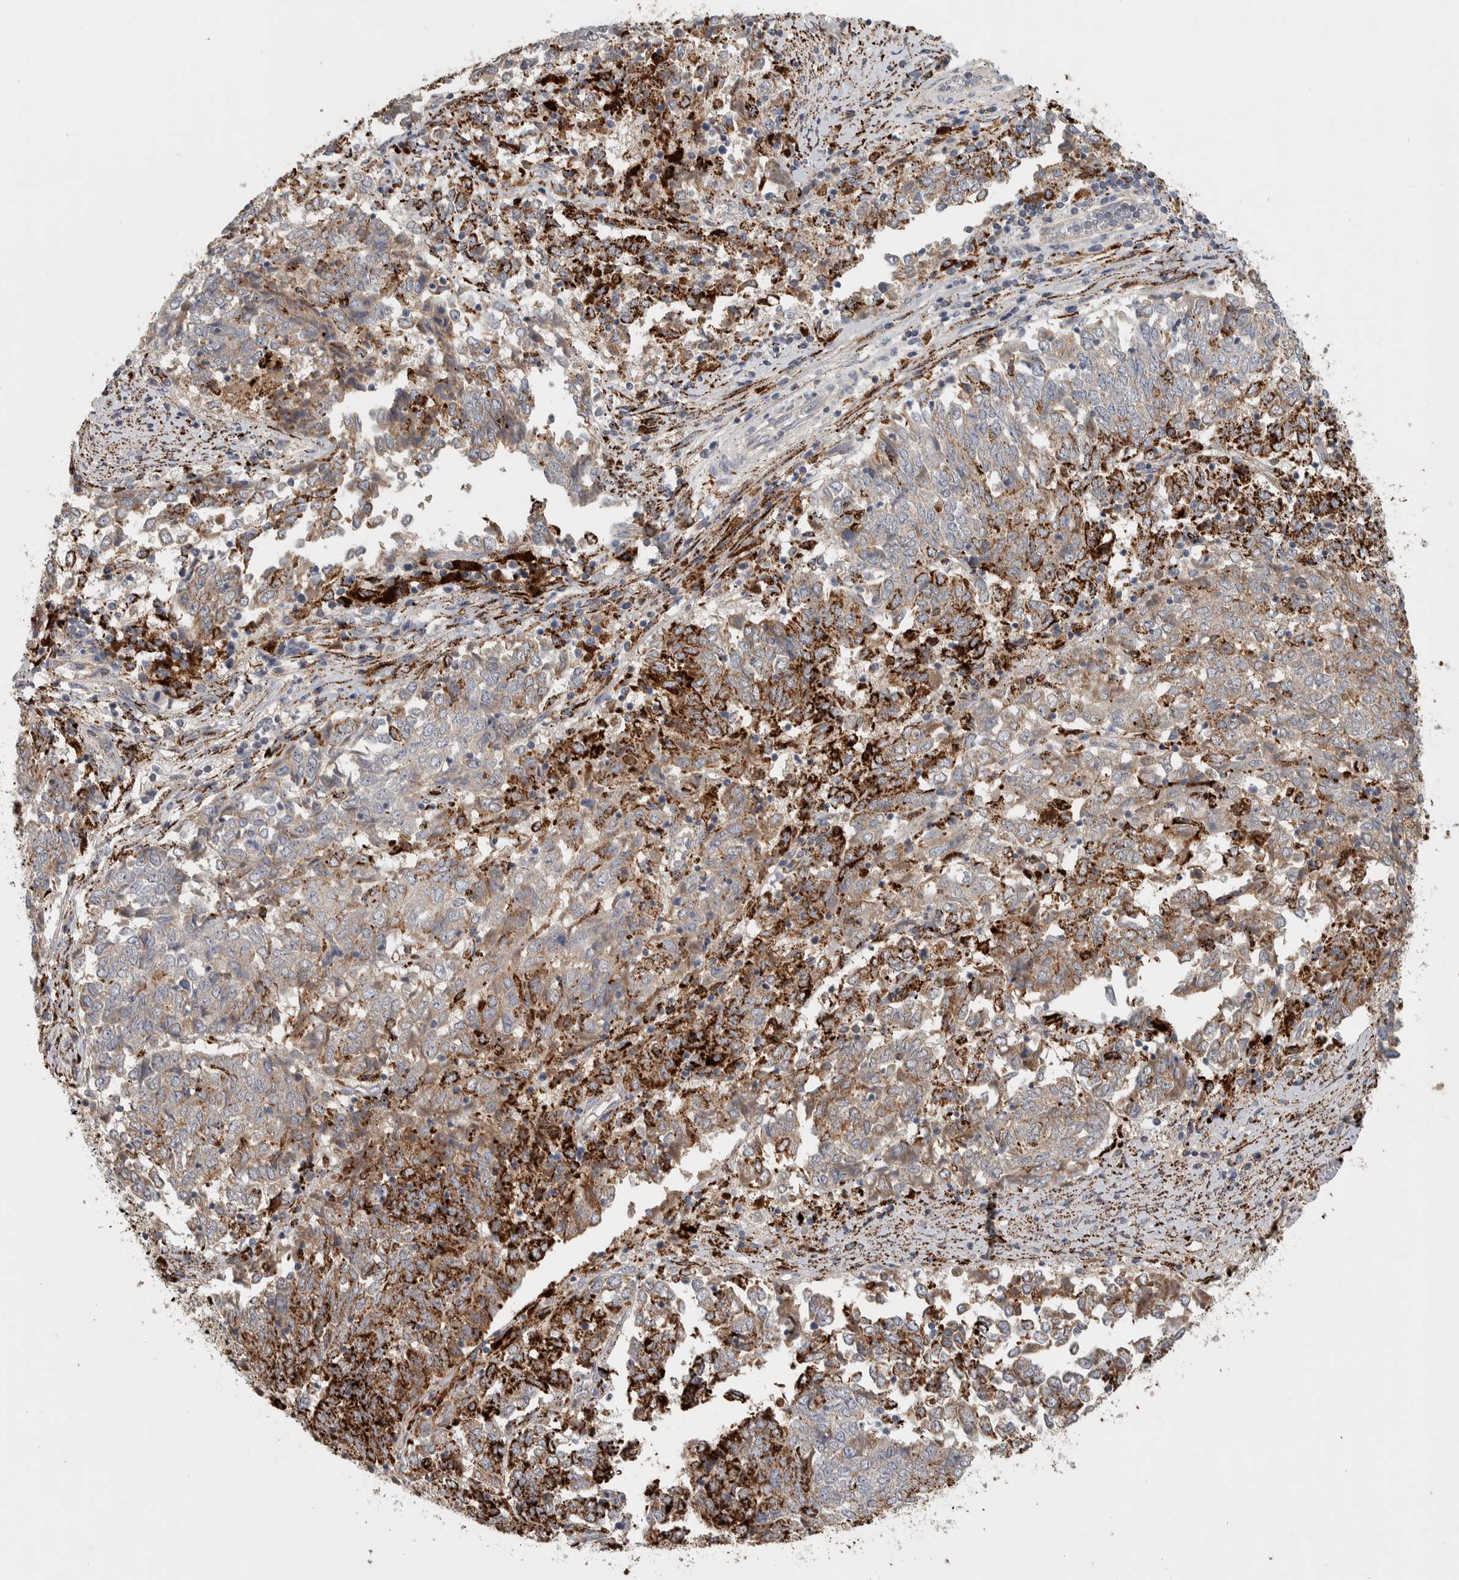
{"staining": {"intensity": "moderate", "quantity": "<25%", "location": "cytoplasmic/membranous"}, "tissue": "endometrial cancer", "cell_type": "Tumor cells", "image_type": "cancer", "snomed": [{"axis": "morphology", "description": "Adenocarcinoma, NOS"}, {"axis": "topography", "description": "Endometrium"}], "caption": "IHC of human adenocarcinoma (endometrial) shows low levels of moderate cytoplasmic/membranous expression in approximately <25% of tumor cells.", "gene": "FAM78A", "patient": {"sex": "female", "age": 80}}